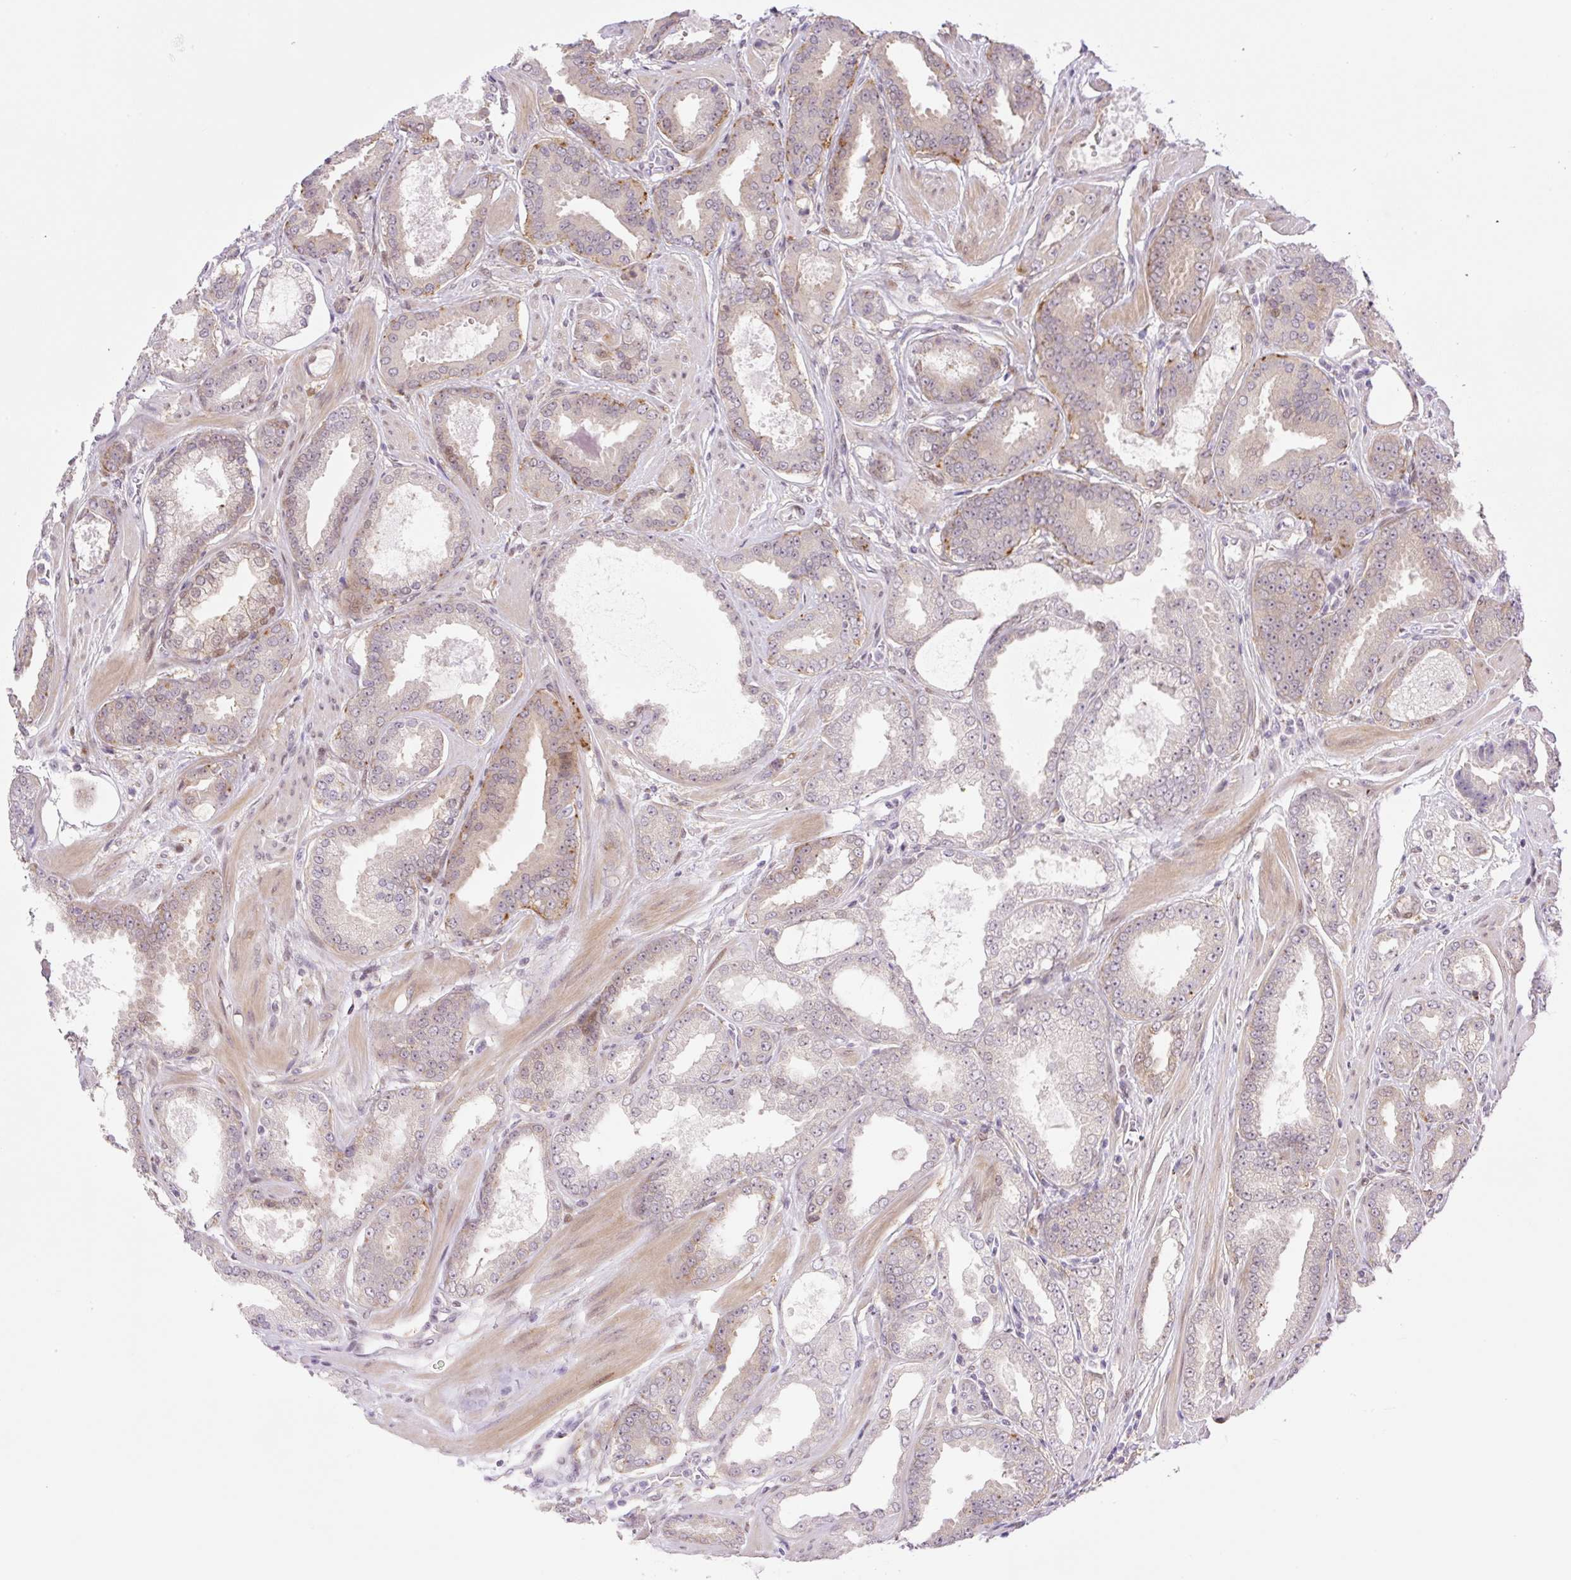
{"staining": {"intensity": "weak", "quantity": "<25%", "location": "nuclear"}, "tissue": "prostate cancer", "cell_type": "Tumor cells", "image_type": "cancer", "snomed": [{"axis": "morphology", "description": "Adenocarcinoma, Low grade"}, {"axis": "topography", "description": "Prostate"}], "caption": "Tumor cells show no significant protein staining in adenocarcinoma (low-grade) (prostate).", "gene": "ZFP41", "patient": {"sex": "male", "age": 42}}